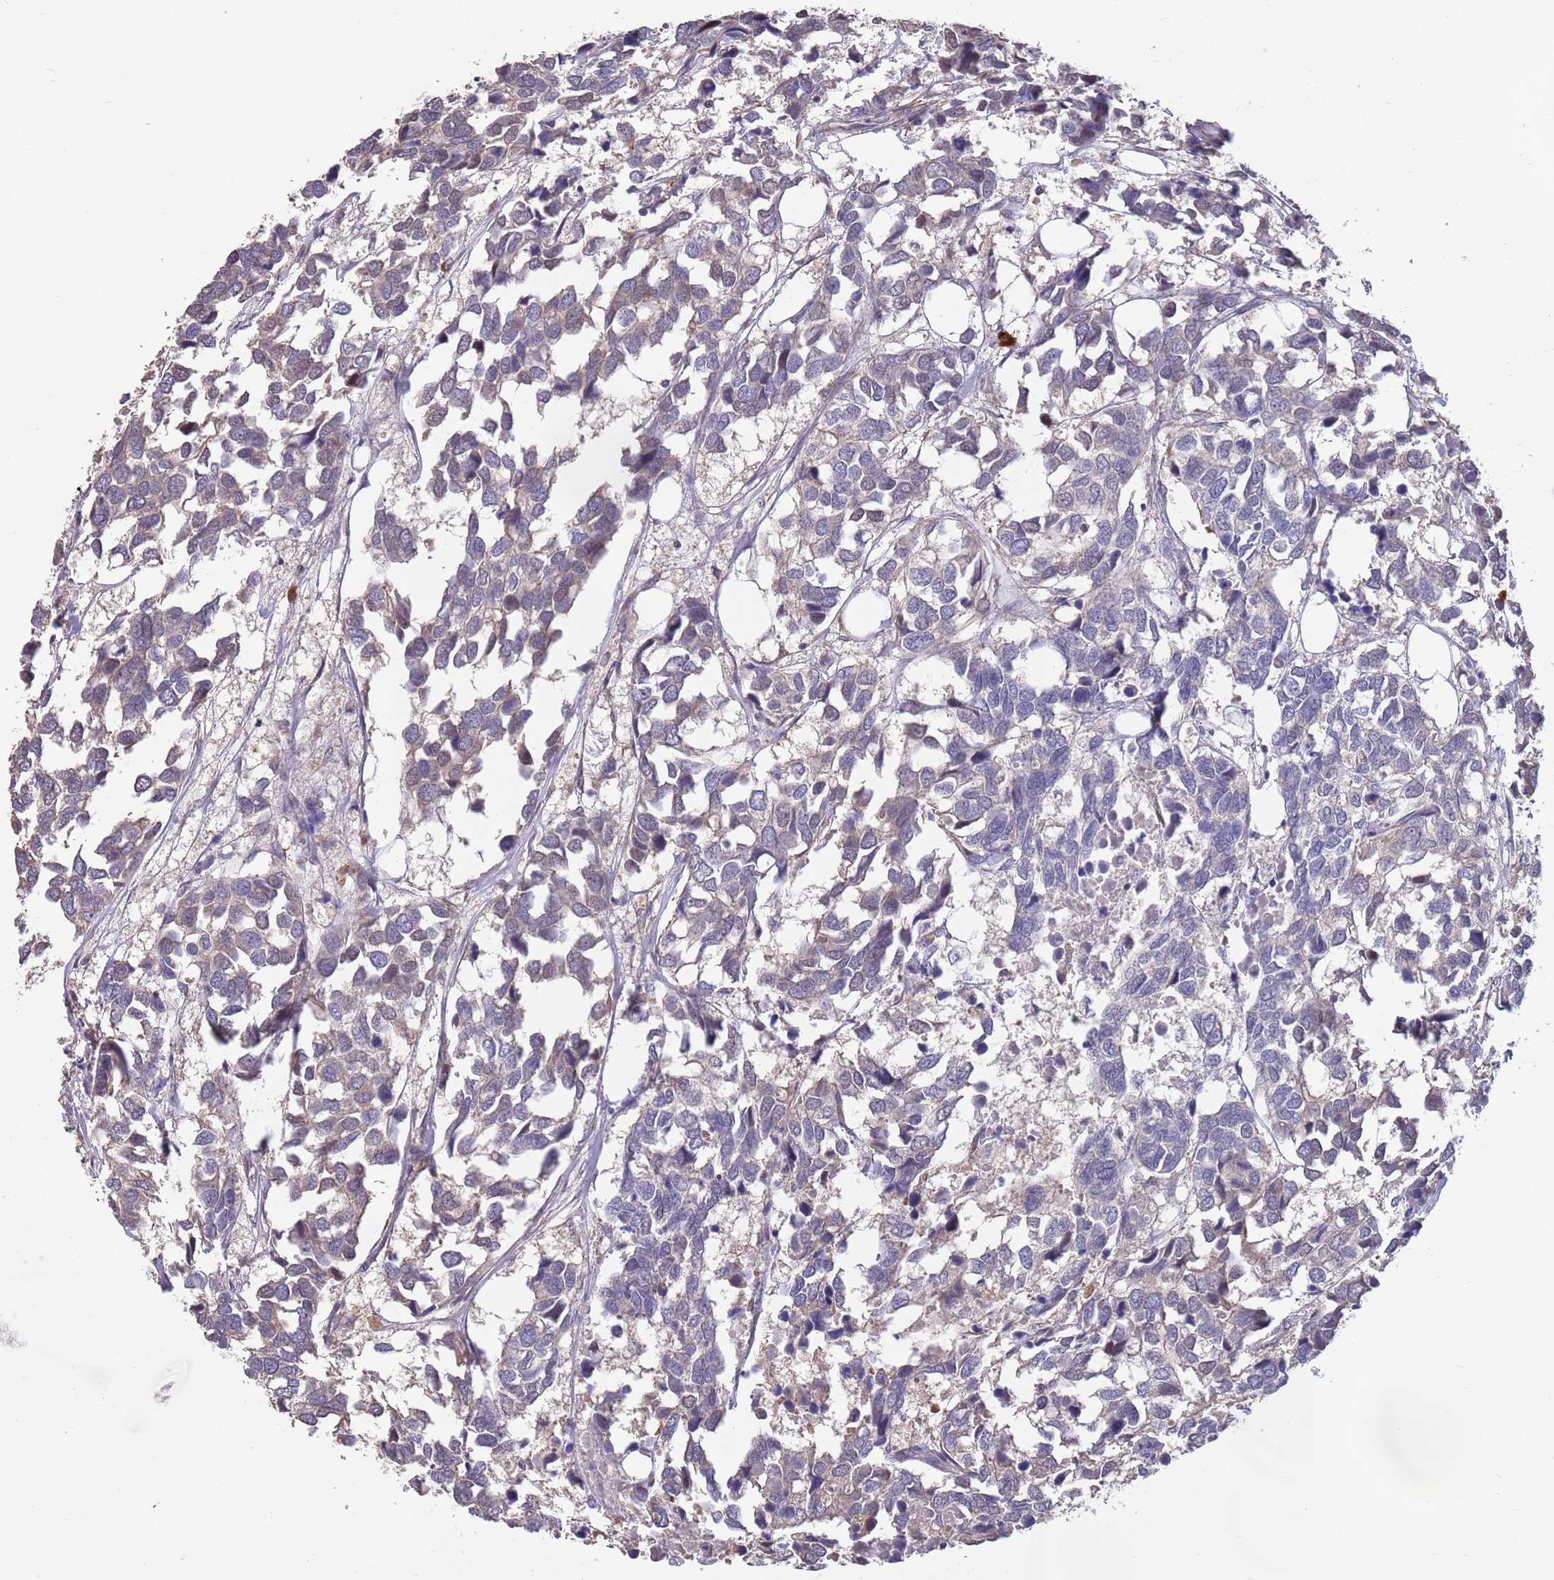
{"staining": {"intensity": "weak", "quantity": "<25%", "location": "cytoplasmic/membranous"}, "tissue": "breast cancer", "cell_type": "Tumor cells", "image_type": "cancer", "snomed": [{"axis": "morphology", "description": "Duct carcinoma"}, {"axis": "topography", "description": "Breast"}], "caption": "Photomicrograph shows no protein expression in tumor cells of infiltrating ductal carcinoma (breast) tissue. Brightfield microscopy of IHC stained with DAB (3,3'-diaminobenzidine) (brown) and hematoxylin (blue), captured at high magnification.", "gene": "MARVELD2", "patient": {"sex": "female", "age": 83}}